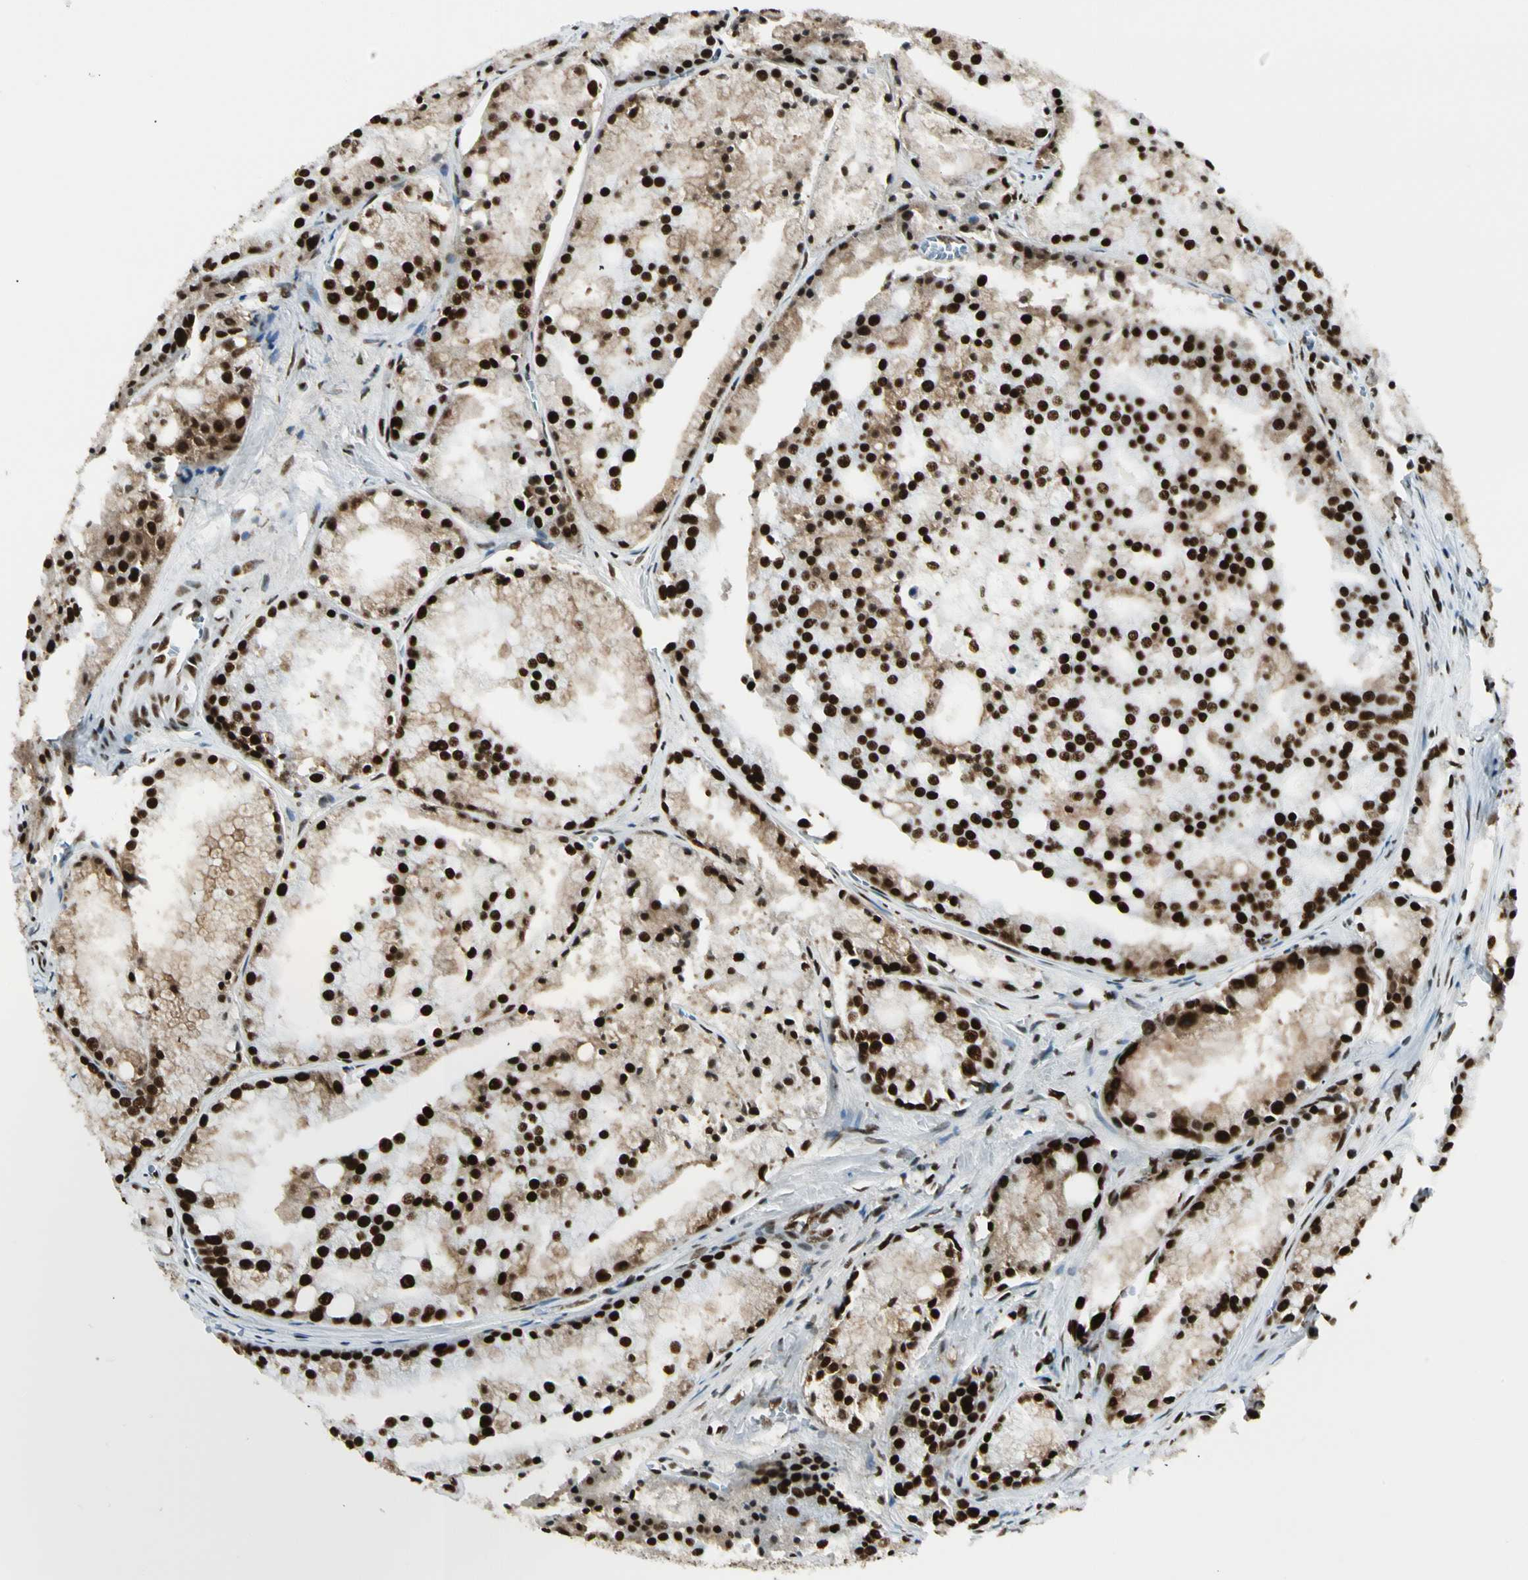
{"staining": {"intensity": "strong", "quantity": ">75%", "location": "cytoplasmic/membranous,nuclear"}, "tissue": "prostate cancer", "cell_type": "Tumor cells", "image_type": "cancer", "snomed": [{"axis": "morphology", "description": "Adenocarcinoma, Low grade"}, {"axis": "topography", "description": "Prostate"}], "caption": "Human prostate cancer stained with a protein marker shows strong staining in tumor cells.", "gene": "CCAR1", "patient": {"sex": "male", "age": 64}}